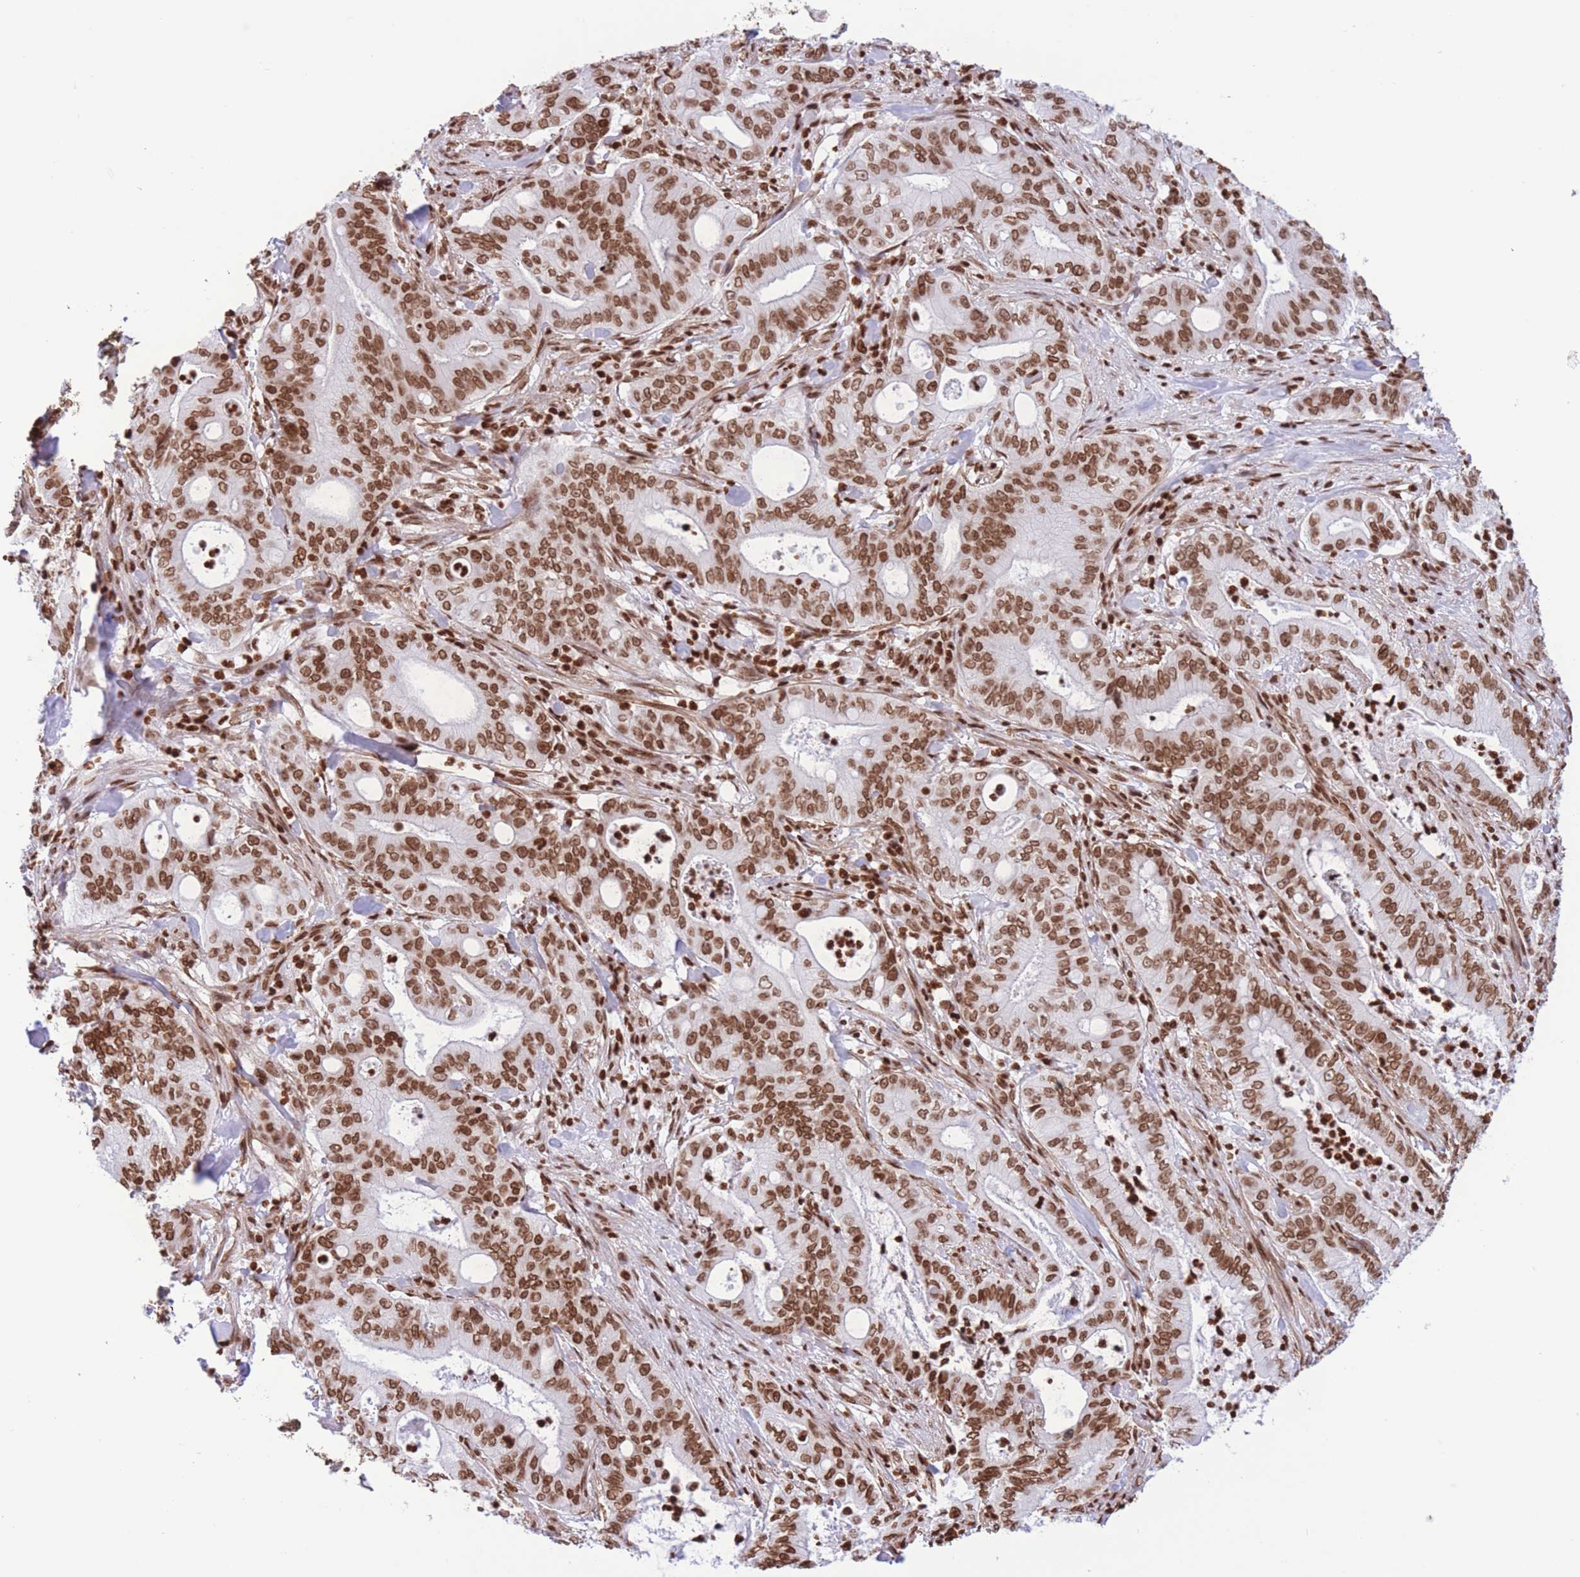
{"staining": {"intensity": "moderate", "quantity": ">75%", "location": "nuclear"}, "tissue": "pancreatic cancer", "cell_type": "Tumor cells", "image_type": "cancer", "snomed": [{"axis": "morphology", "description": "Adenocarcinoma, NOS"}, {"axis": "topography", "description": "Pancreas"}], "caption": "Tumor cells display medium levels of moderate nuclear expression in approximately >75% of cells in human pancreatic cancer (adenocarcinoma).", "gene": "H2BC11", "patient": {"sex": "male", "age": 71}}